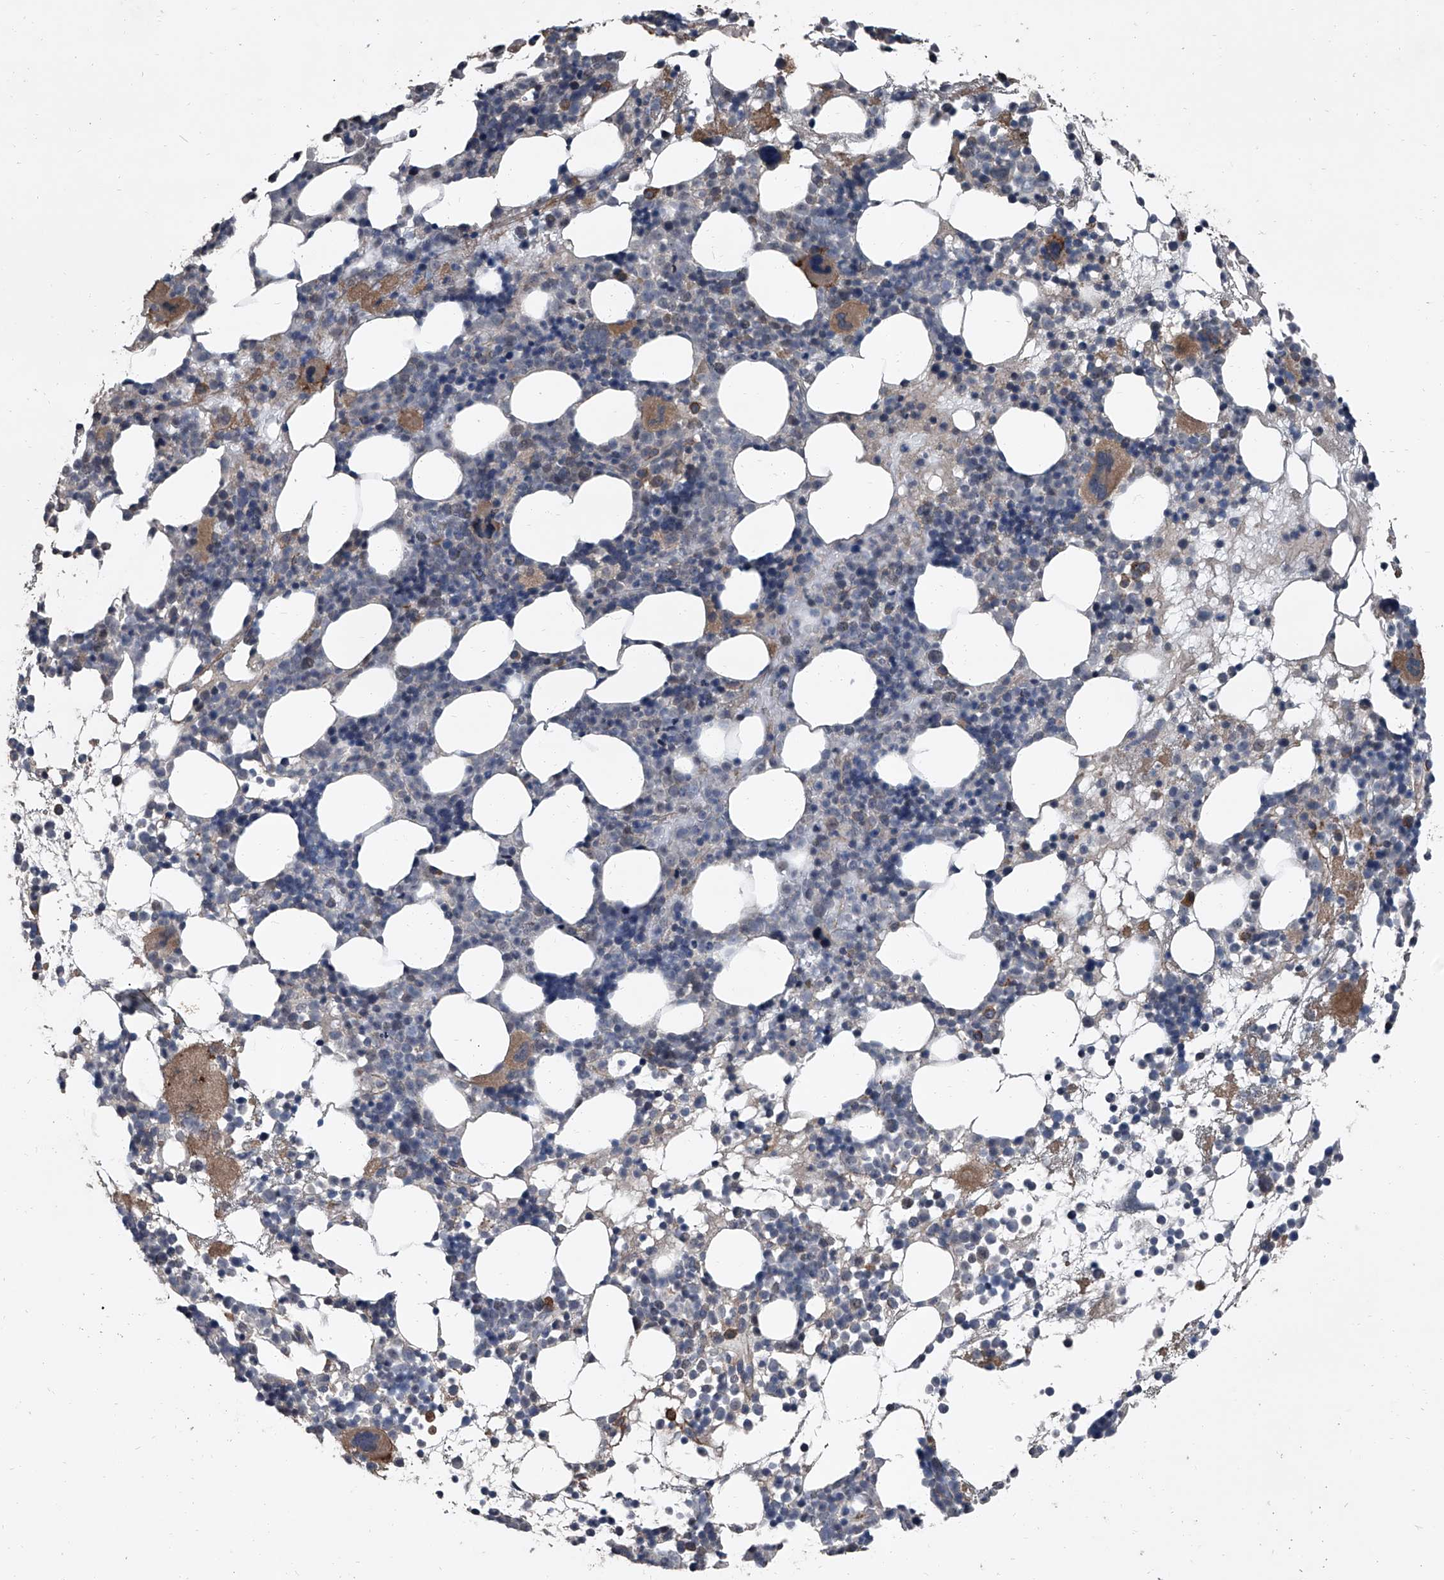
{"staining": {"intensity": "moderate", "quantity": "<25%", "location": "cytoplasmic/membranous"}, "tissue": "bone marrow", "cell_type": "Hematopoietic cells", "image_type": "normal", "snomed": [{"axis": "morphology", "description": "Normal tissue, NOS"}, {"axis": "topography", "description": "Bone marrow"}], "caption": "An image of bone marrow stained for a protein reveals moderate cytoplasmic/membranous brown staining in hematopoietic cells. Using DAB (brown) and hematoxylin (blue) stains, captured at high magnification using brightfield microscopy.", "gene": "OARD1", "patient": {"sex": "female", "age": 57}}